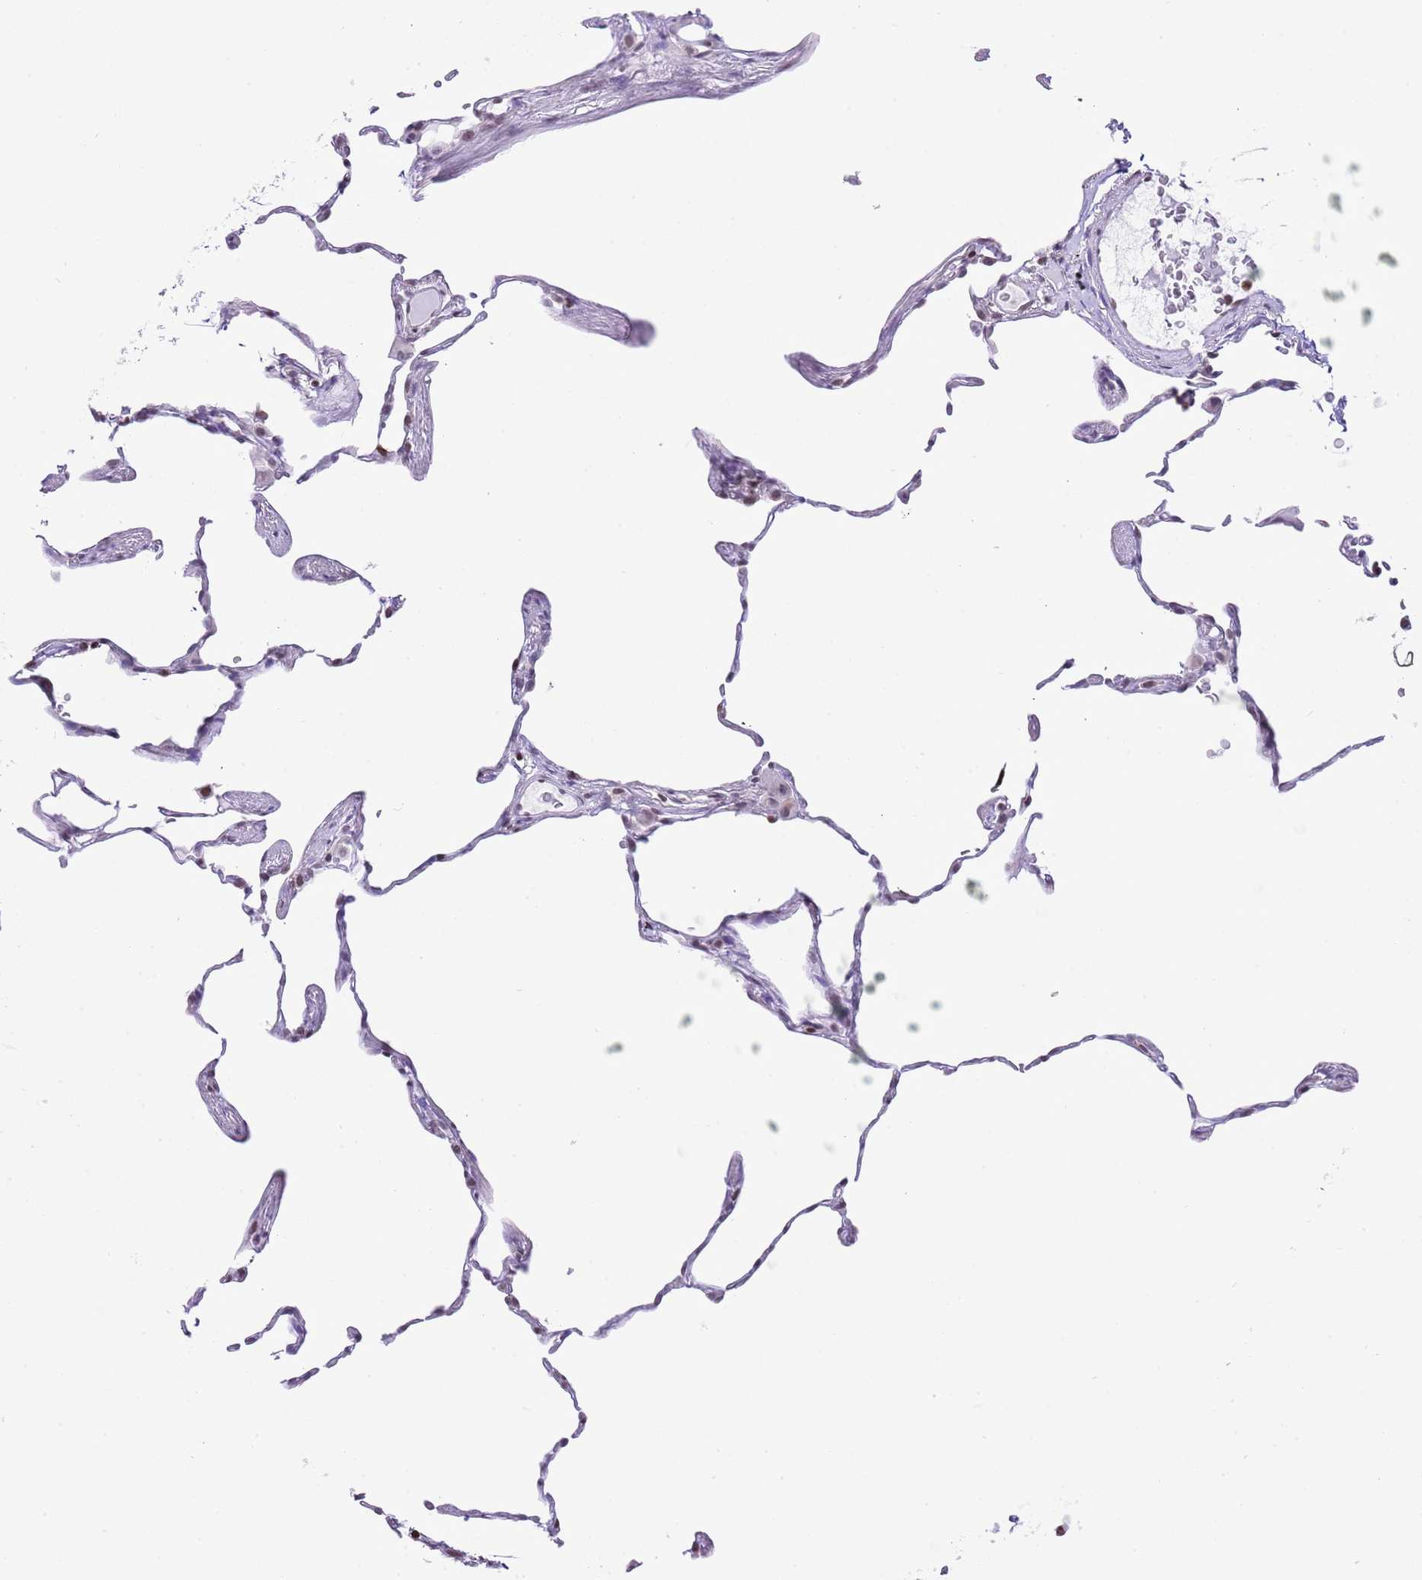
{"staining": {"intensity": "moderate", "quantity": "25%-75%", "location": "nuclear"}, "tissue": "lung", "cell_type": "Alveolar cells", "image_type": "normal", "snomed": [{"axis": "morphology", "description": "Normal tissue, NOS"}, {"axis": "topography", "description": "Lung"}], "caption": "A medium amount of moderate nuclear positivity is present in about 25%-75% of alveolar cells in unremarkable lung.", "gene": "PRR15", "patient": {"sex": "female", "age": 57}}